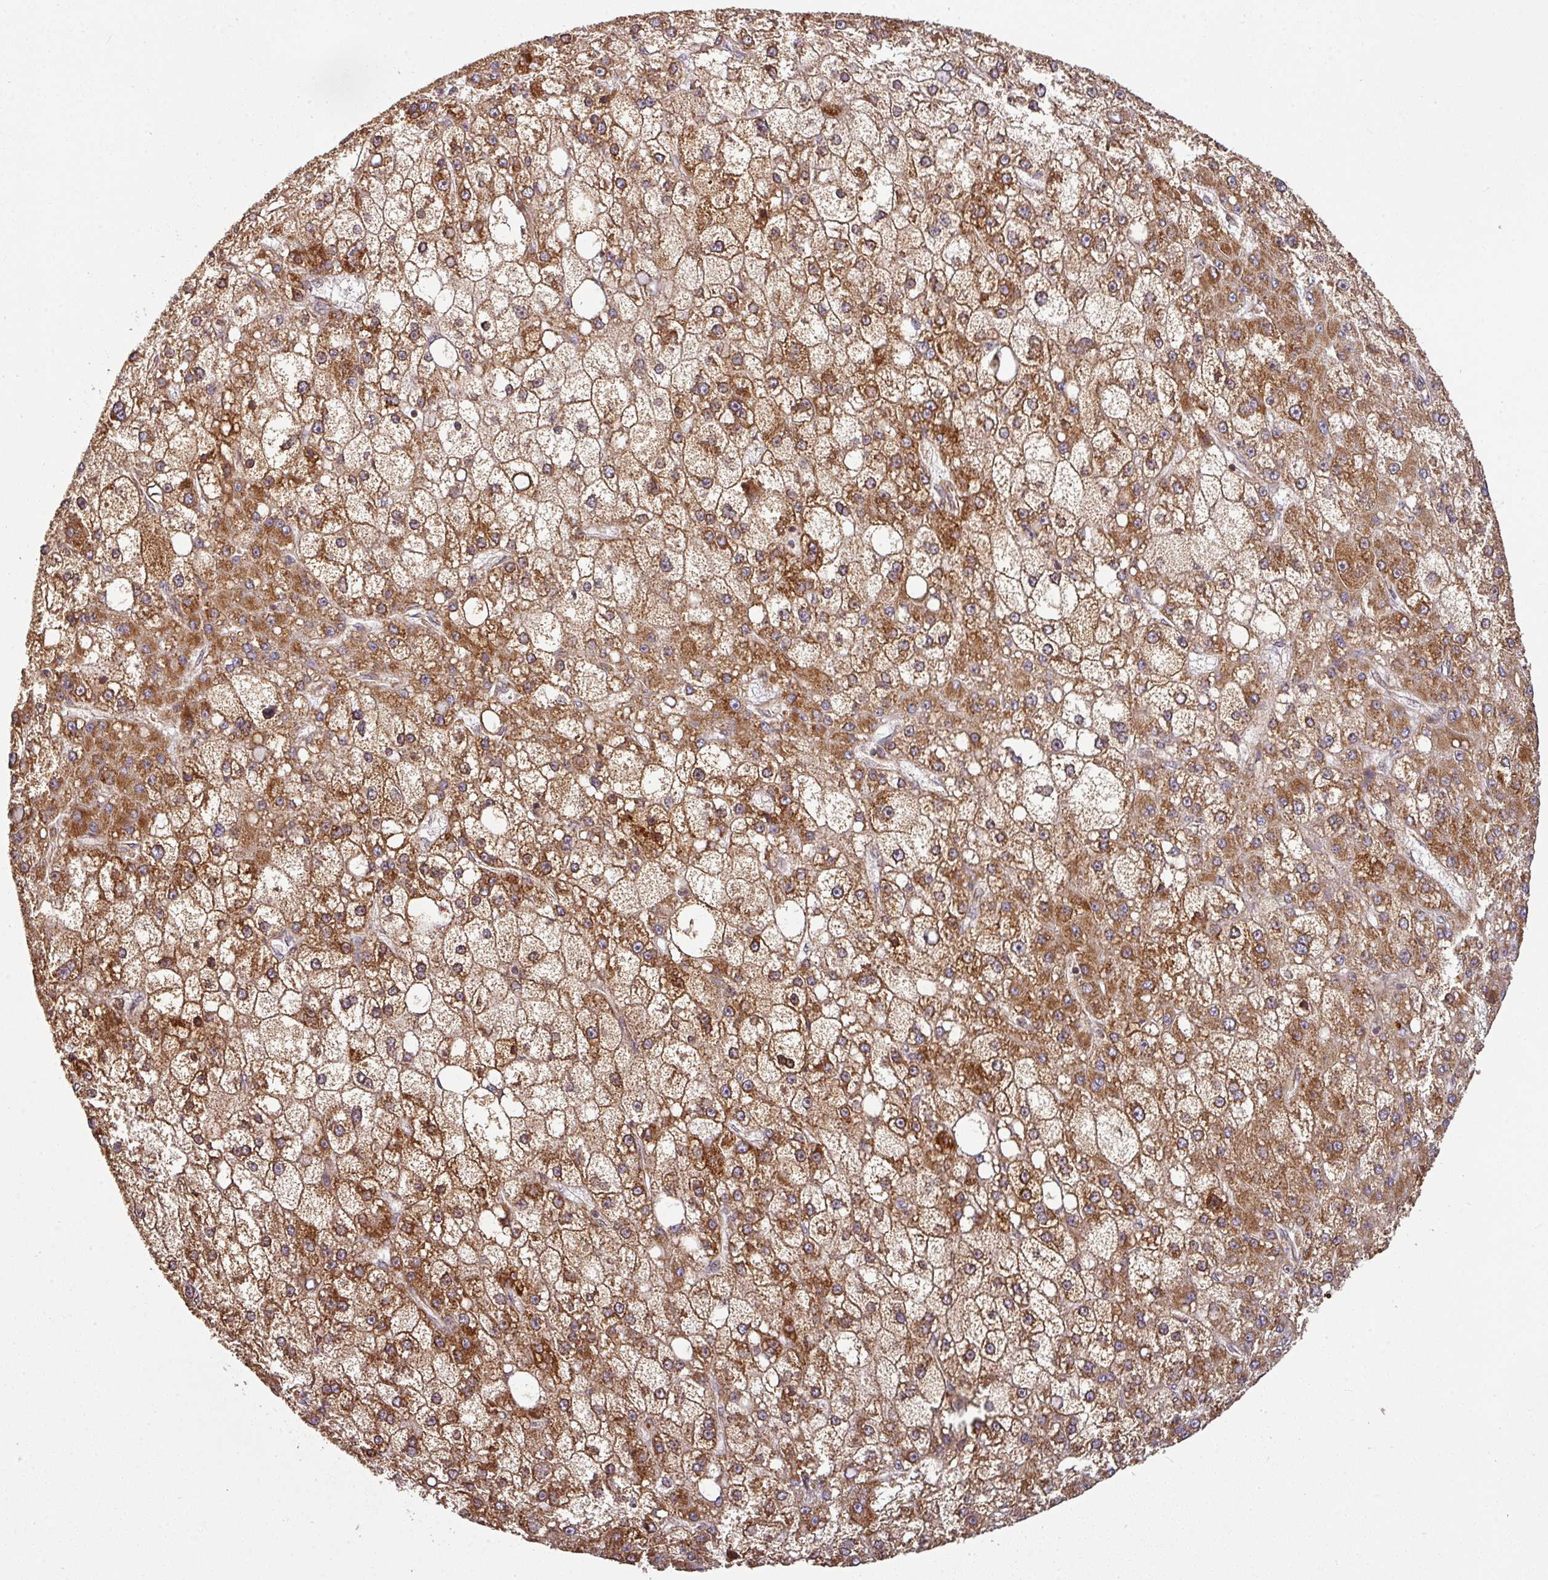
{"staining": {"intensity": "strong", "quantity": ">75%", "location": "cytoplasmic/membranous"}, "tissue": "liver cancer", "cell_type": "Tumor cells", "image_type": "cancer", "snomed": [{"axis": "morphology", "description": "Carcinoma, Hepatocellular, NOS"}, {"axis": "topography", "description": "Liver"}], "caption": "Immunohistochemical staining of hepatocellular carcinoma (liver) shows strong cytoplasmic/membranous protein staining in about >75% of tumor cells.", "gene": "TRAP1", "patient": {"sex": "male", "age": 67}}